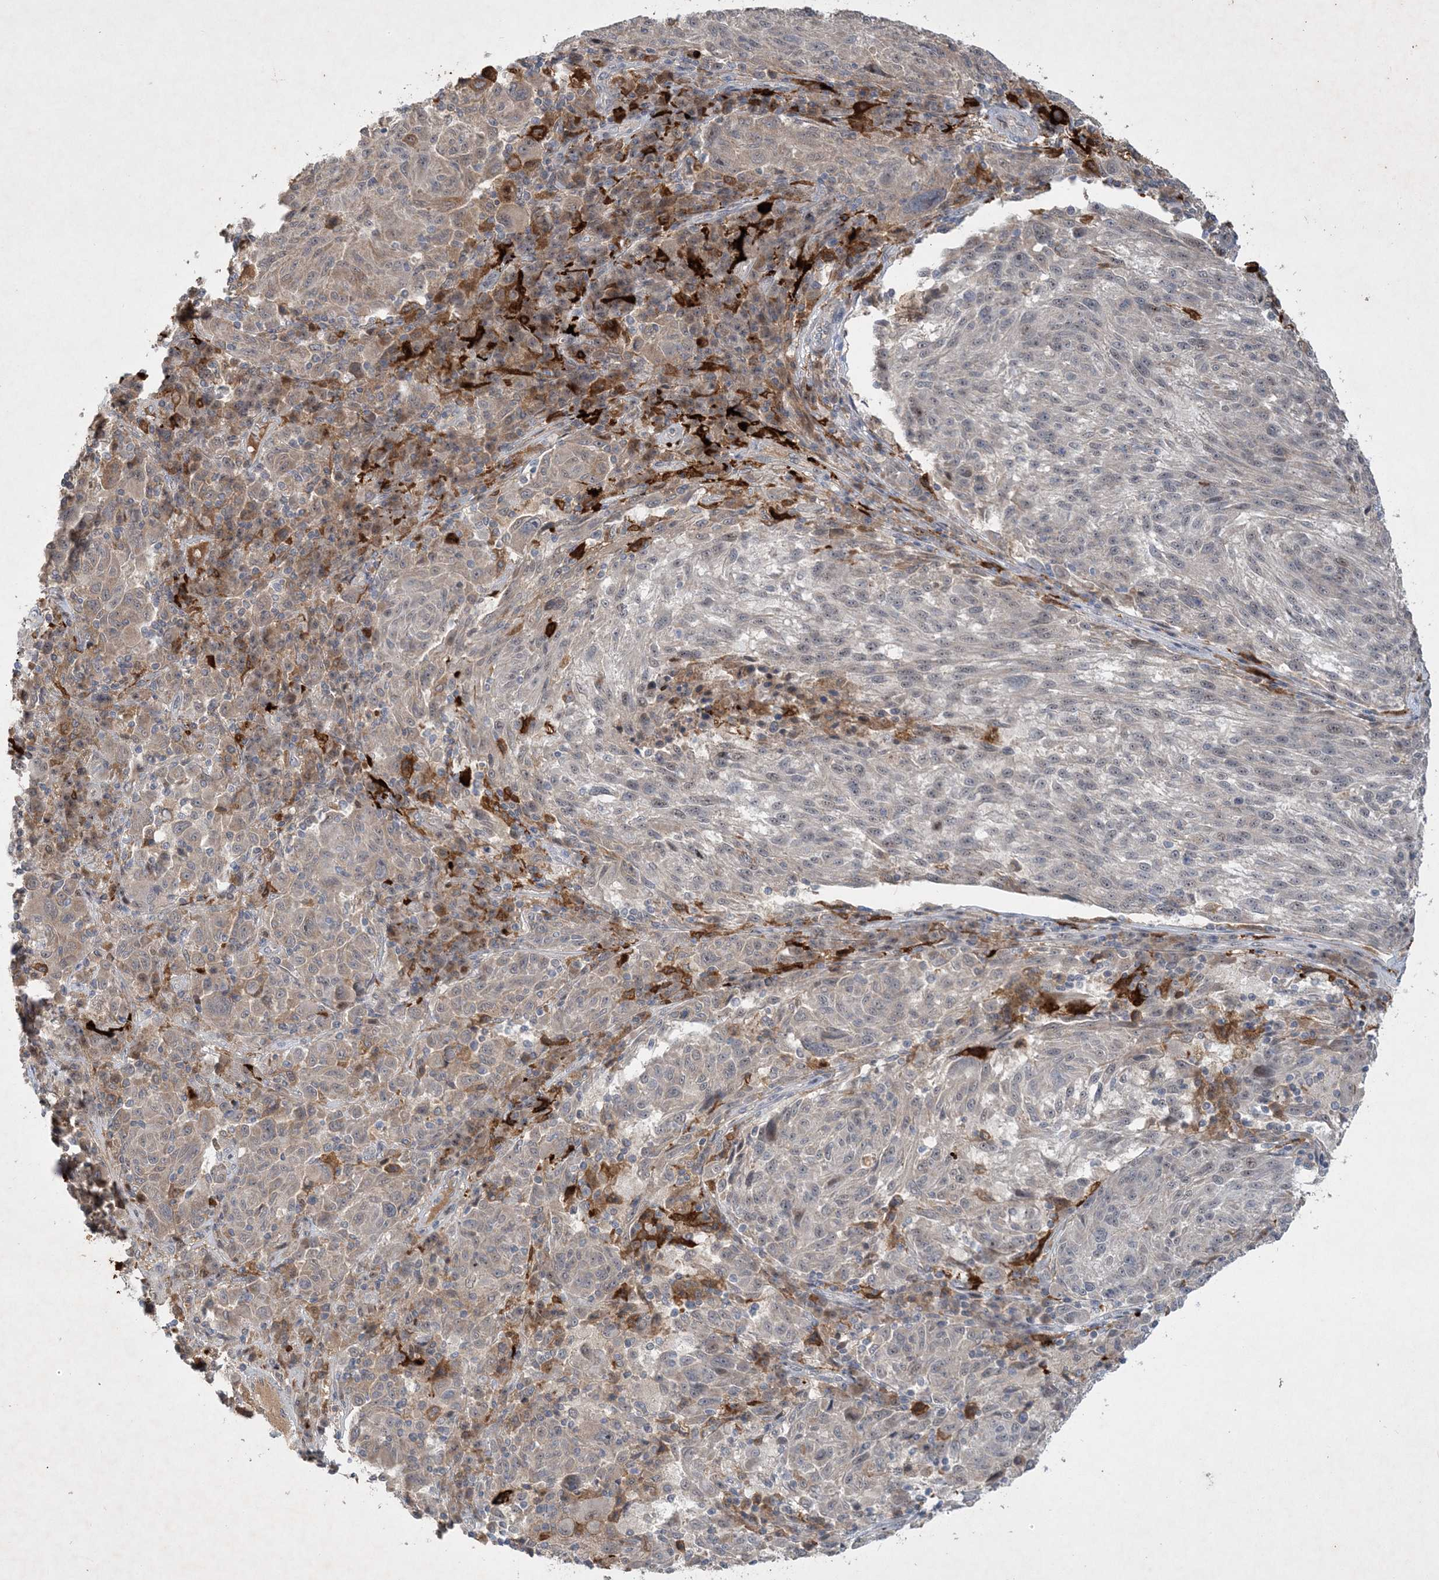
{"staining": {"intensity": "weak", "quantity": "25%-75%", "location": "cytoplasmic/membranous"}, "tissue": "melanoma", "cell_type": "Tumor cells", "image_type": "cancer", "snomed": [{"axis": "morphology", "description": "Malignant melanoma, NOS"}, {"axis": "topography", "description": "Skin"}], "caption": "Immunohistochemistry (IHC) of malignant melanoma shows low levels of weak cytoplasmic/membranous positivity in about 25%-75% of tumor cells.", "gene": "THG1L", "patient": {"sex": "male", "age": 53}}